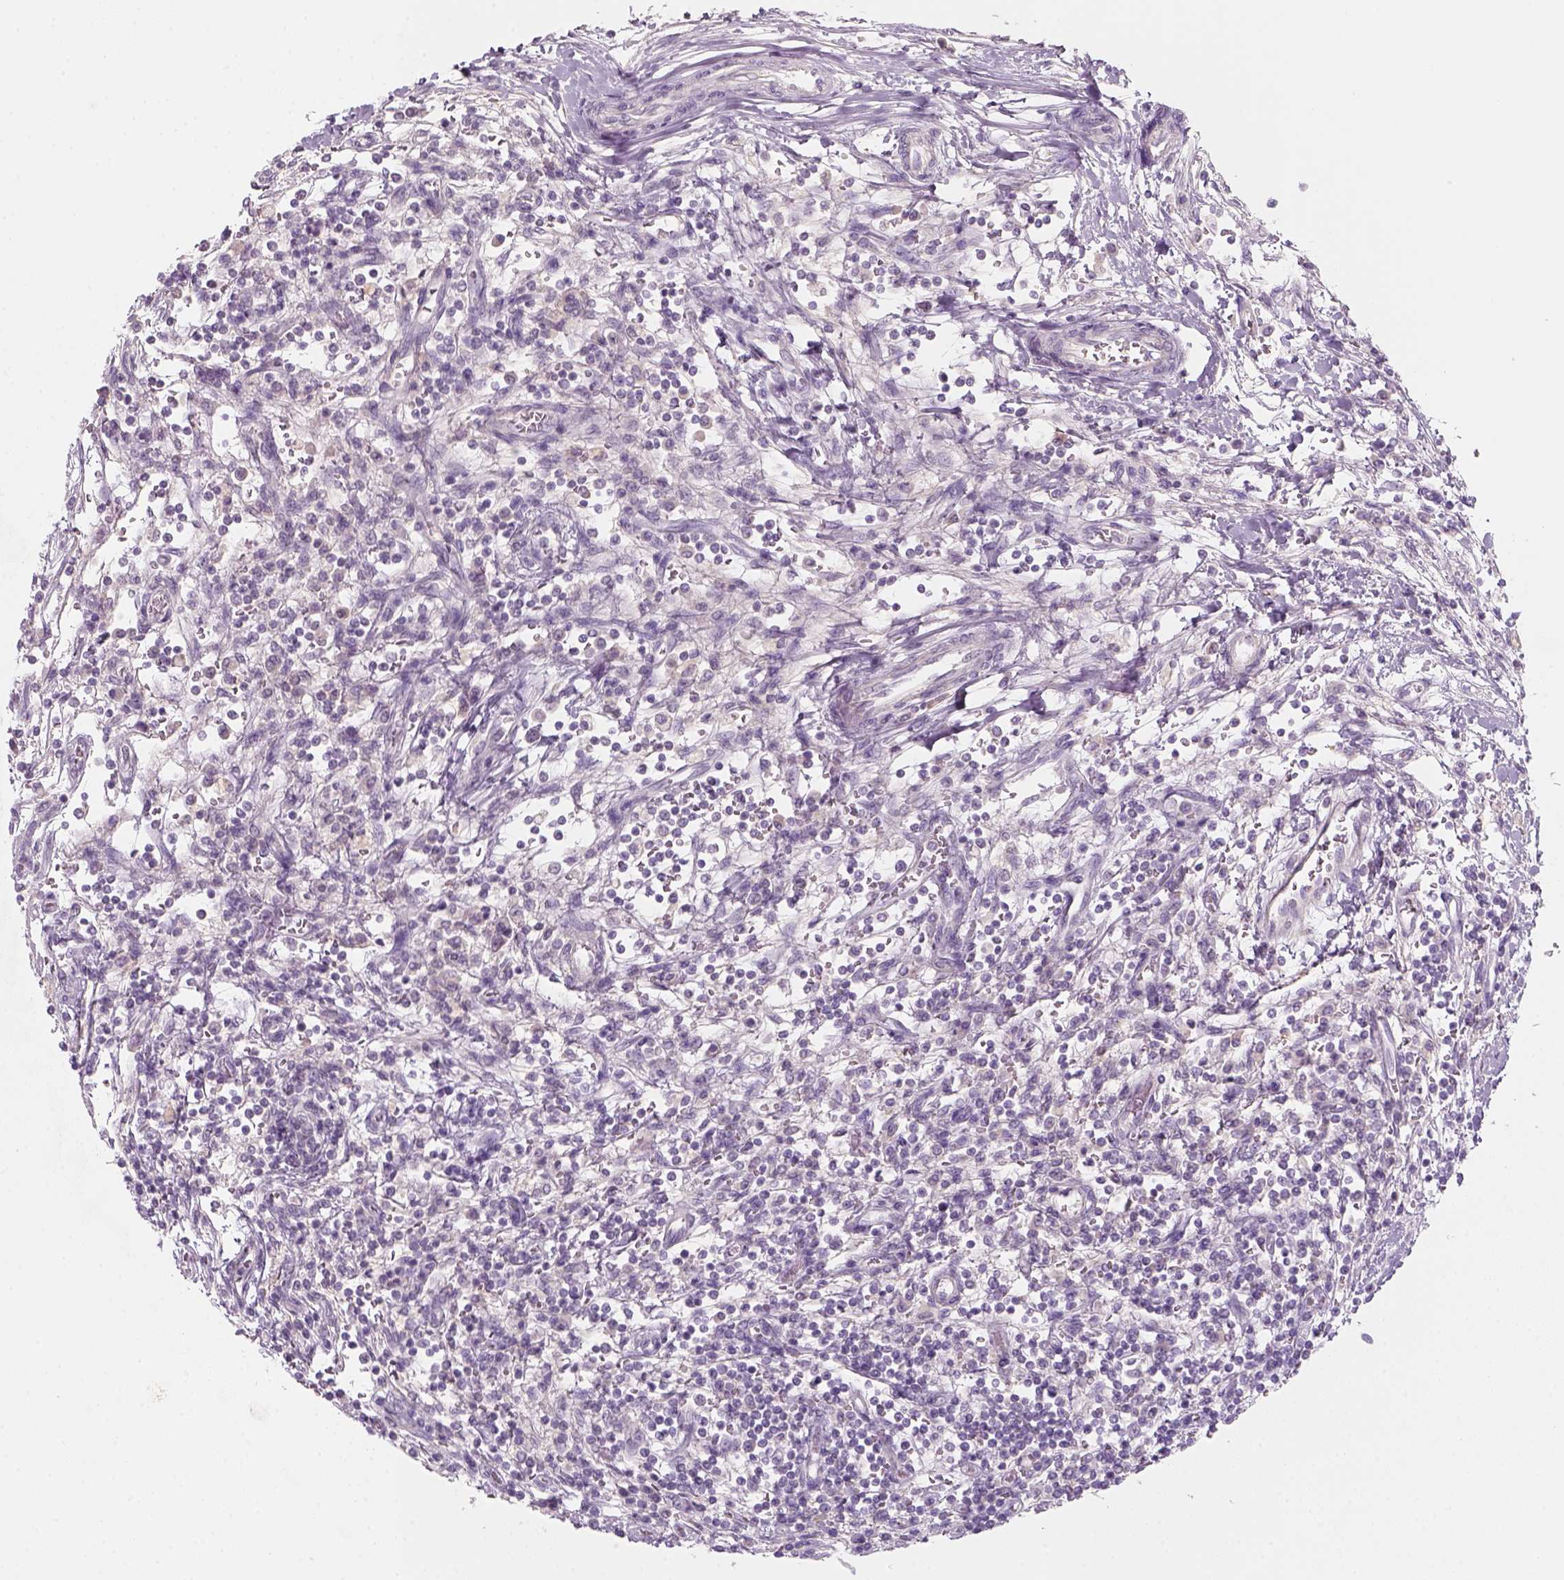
{"staining": {"intensity": "negative", "quantity": "none", "location": "none"}, "tissue": "testis cancer", "cell_type": "Tumor cells", "image_type": "cancer", "snomed": [{"axis": "morphology", "description": "Seminoma, NOS"}, {"axis": "topography", "description": "Testis"}], "caption": "Immunohistochemistry of testis seminoma reveals no expression in tumor cells. The staining is performed using DAB (3,3'-diaminobenzidine) brown chromogen with nuclei counter-stained in using hematoxylin.", "gene": "KRT25", "patient": {"sex": "male", "age": 34}}